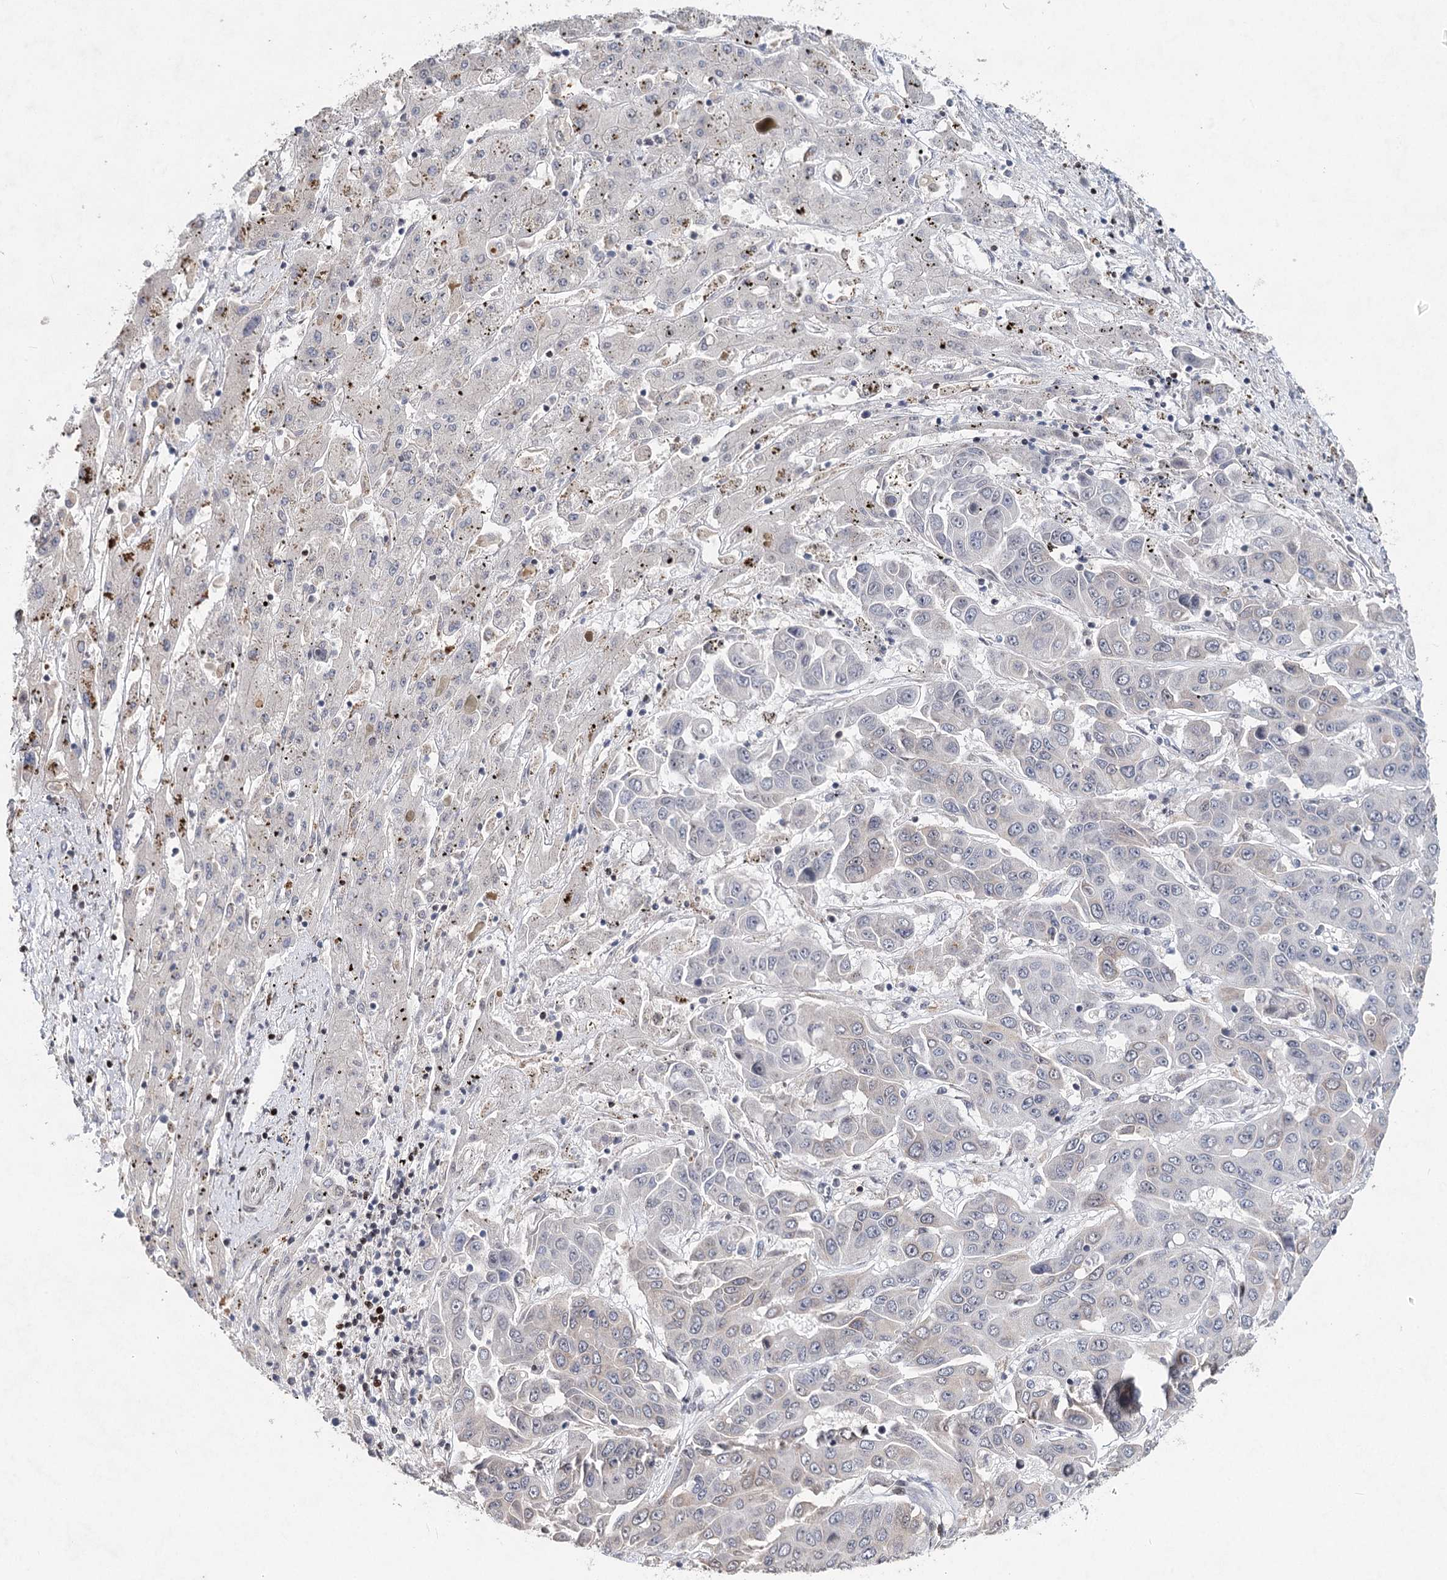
{"staining": {"intensity": "weak", "quantity": "<25%", "location": "cytoplasmic/membranous"}, "tissue": "liver cancer", "cell_type": "Tumor cells", "image_type": "cancer", "snomed": [{"axis": "morphology", "description": "Cholangiocarcinoma"}, {"axis": "topography", "description": "Liver"}], "caption": "This is an immunohistochemistry (IHC) image of human liver cancer (cholangiocarcinoma). There is no positivity in tumor cells.", "gene": "FRMD4A", "patient": {"sex": "female", "age": 52}}